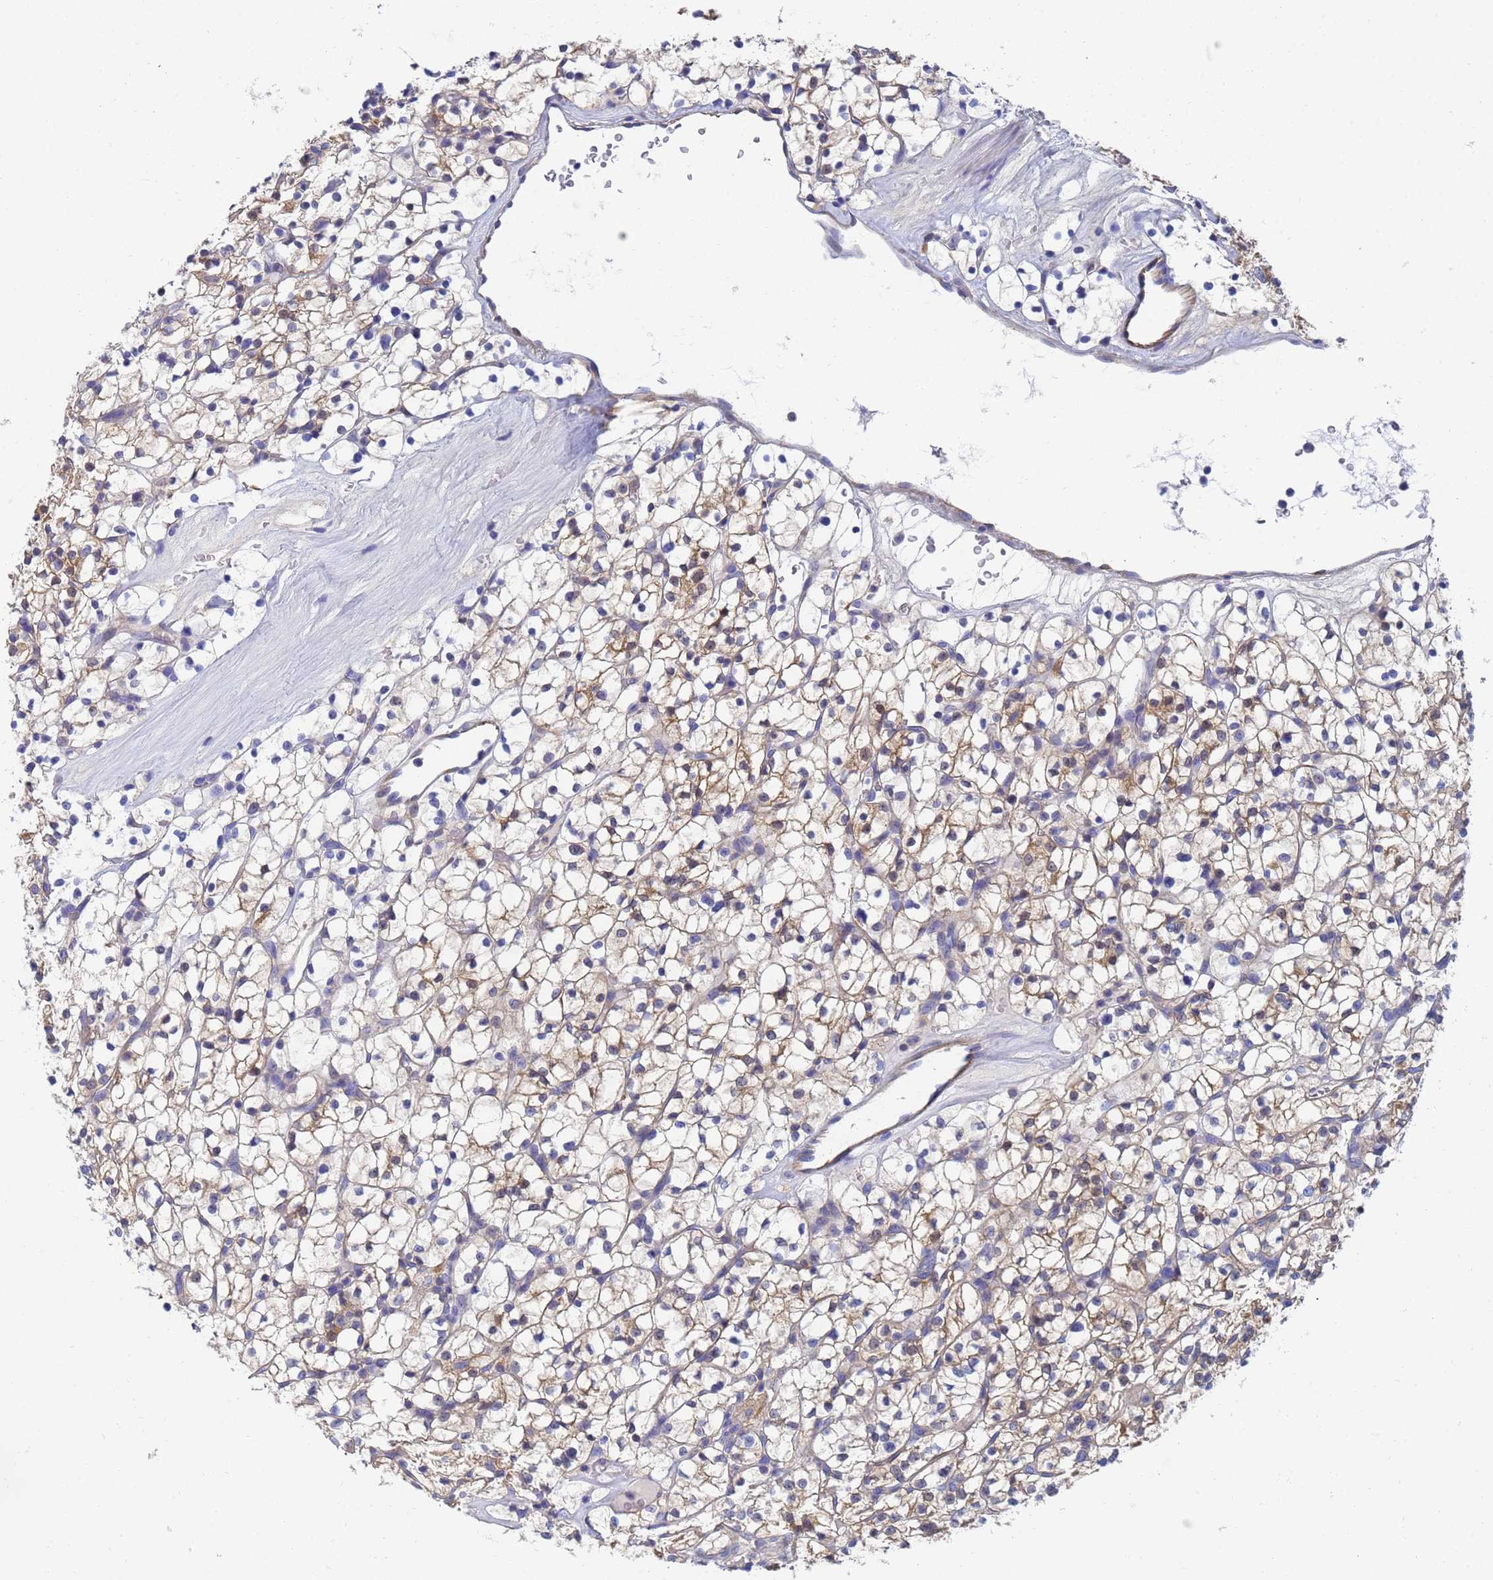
{"staining": {"intensity": "moderate", "quantity": "25%-75%", "location": "cytoplasmic/membranous"}, "tissue": "renal cancer", "cell_type": "Tumor cells", "image_type": "cancer", "snomed": [{"axis": "morphology", "description": "Adenocarcinoma, NOS"}, {"axis": "topography", "description": "Kidney"}], "caption": "Human renal cancer stained with a protein marker displays moderate staining in tumor cells.", "gene": "GCHFR", "patient": {"sex": "female", "age": 64}}